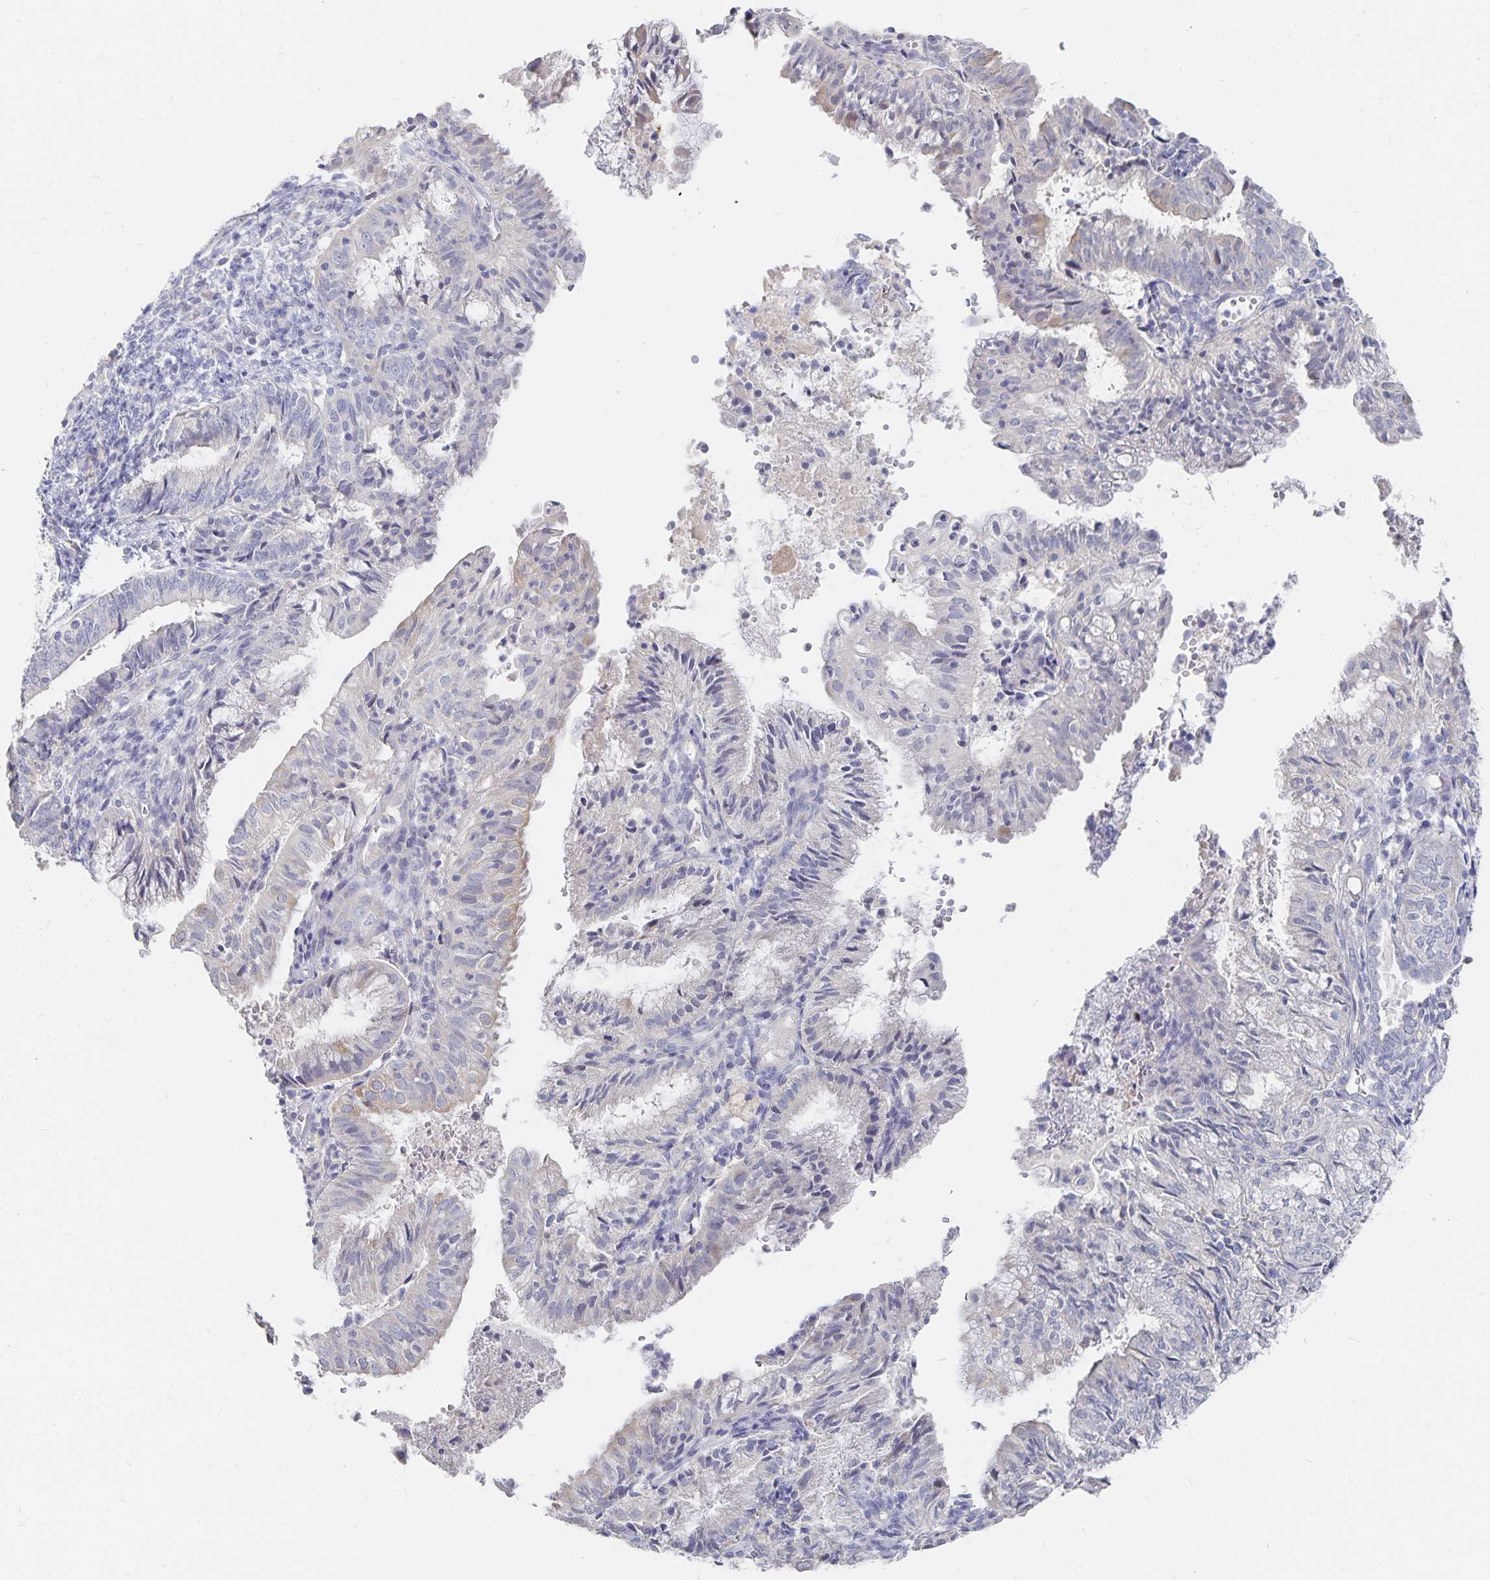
{"staining": {"intensity": "negative", "quantity": "none", "location": "none"}, "tissue": "endometrial cancer", "cell_type": "Tumor cells", "image_type": "cancer", "snomed": [{"axis": "morphology", "description": "Adenocarcinoma, NOS"}, {"axis": "topography", "description": "Endometrium"}], "caption": "Tumor cells are negative for protein expression in human endometrial adenocarcinoma.", "gene": "DNAH9", "patient": {"sex": "female", "age": 55}}